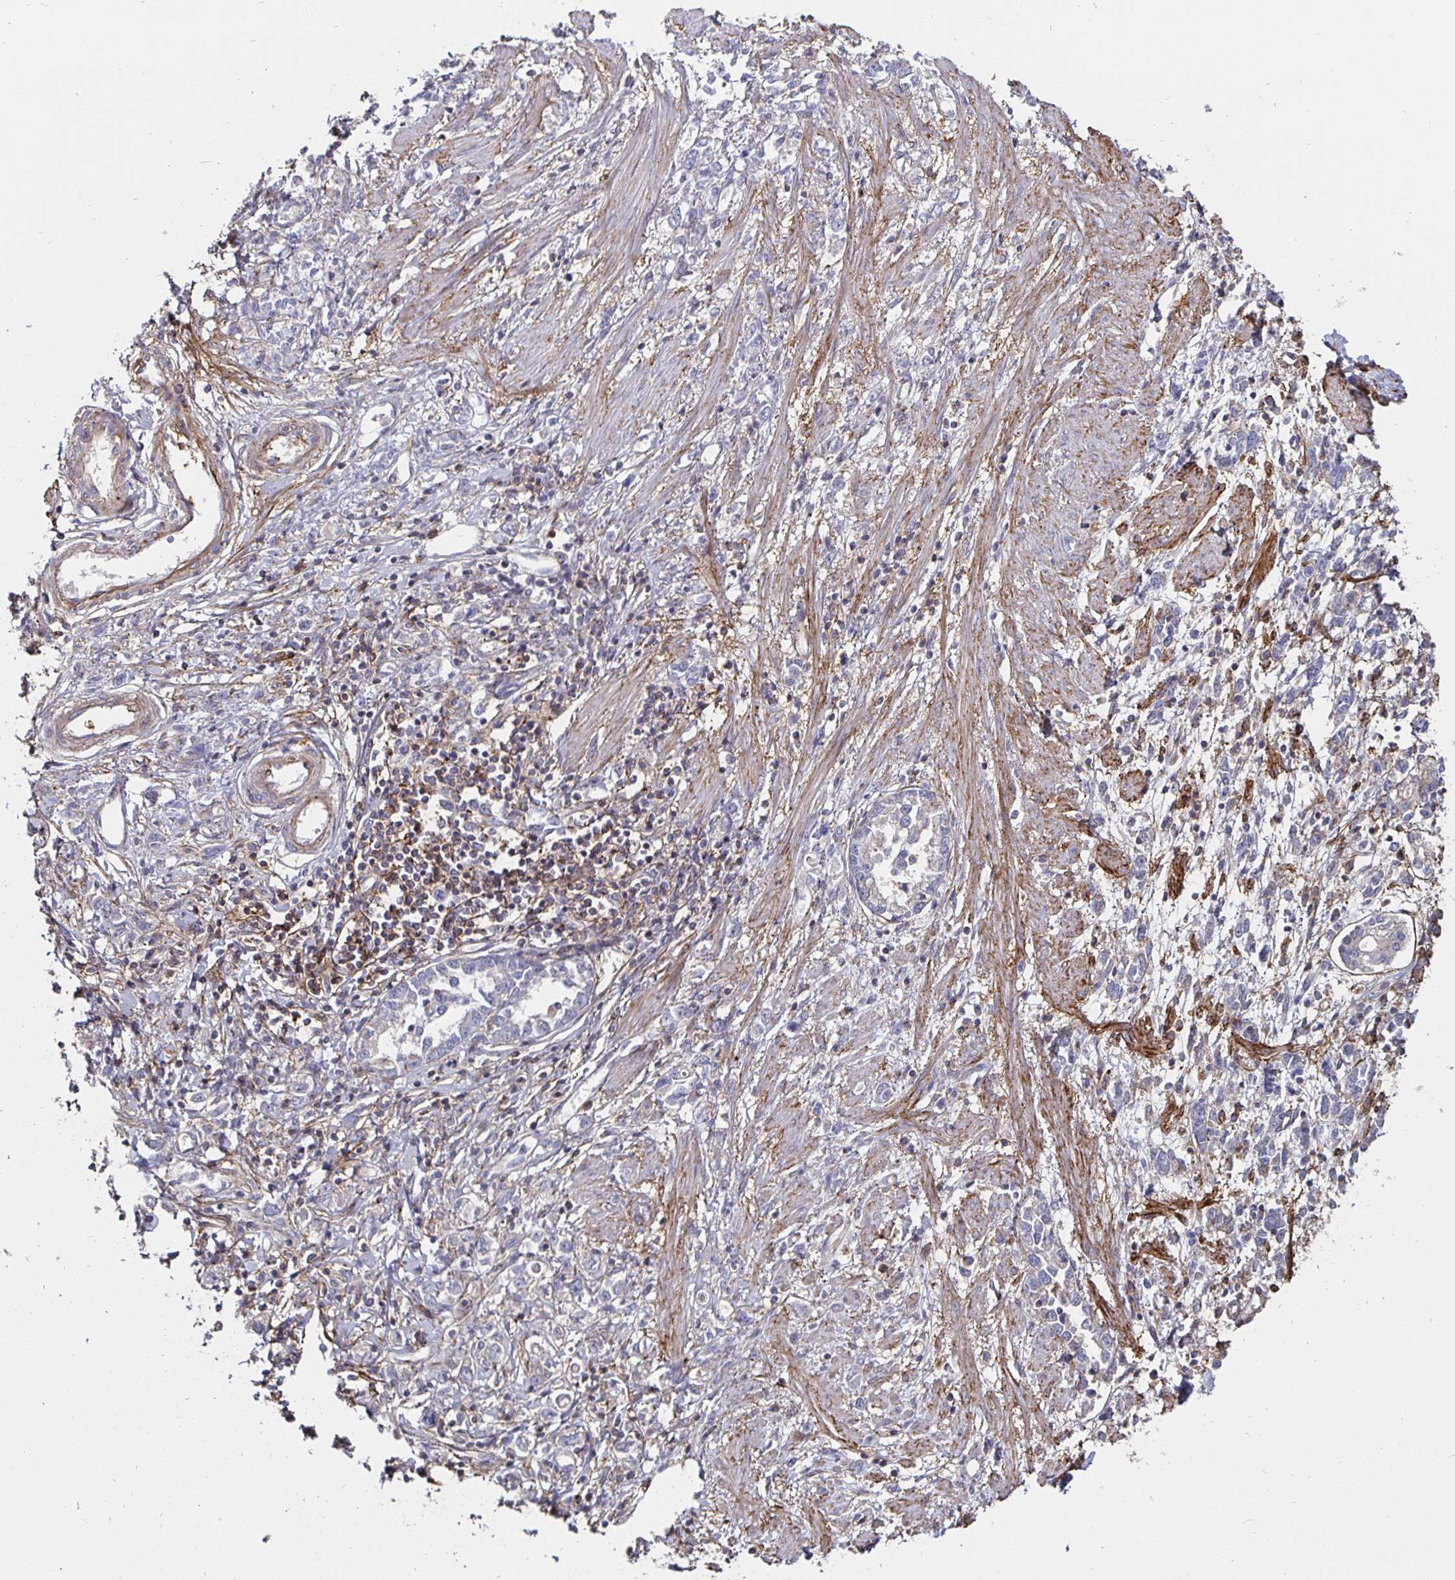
{"staining": {"intensity": "negative", "quantity": "none", "location": "none"}, "tissue": "stomach cancer", "cell_type": "Tumor cells", "image_type": "cancer", "snomed": [{"axis": "morphology", "description": "Adenocarcinoma, NOS"}, {"axis": "topography", "description": "Stomach"}], "caption": "Image shows no protein staining in tumor cells of stomach cancer tissue.", "gene": "GJA4", "patient": {"sex": "female", "age": 76}}